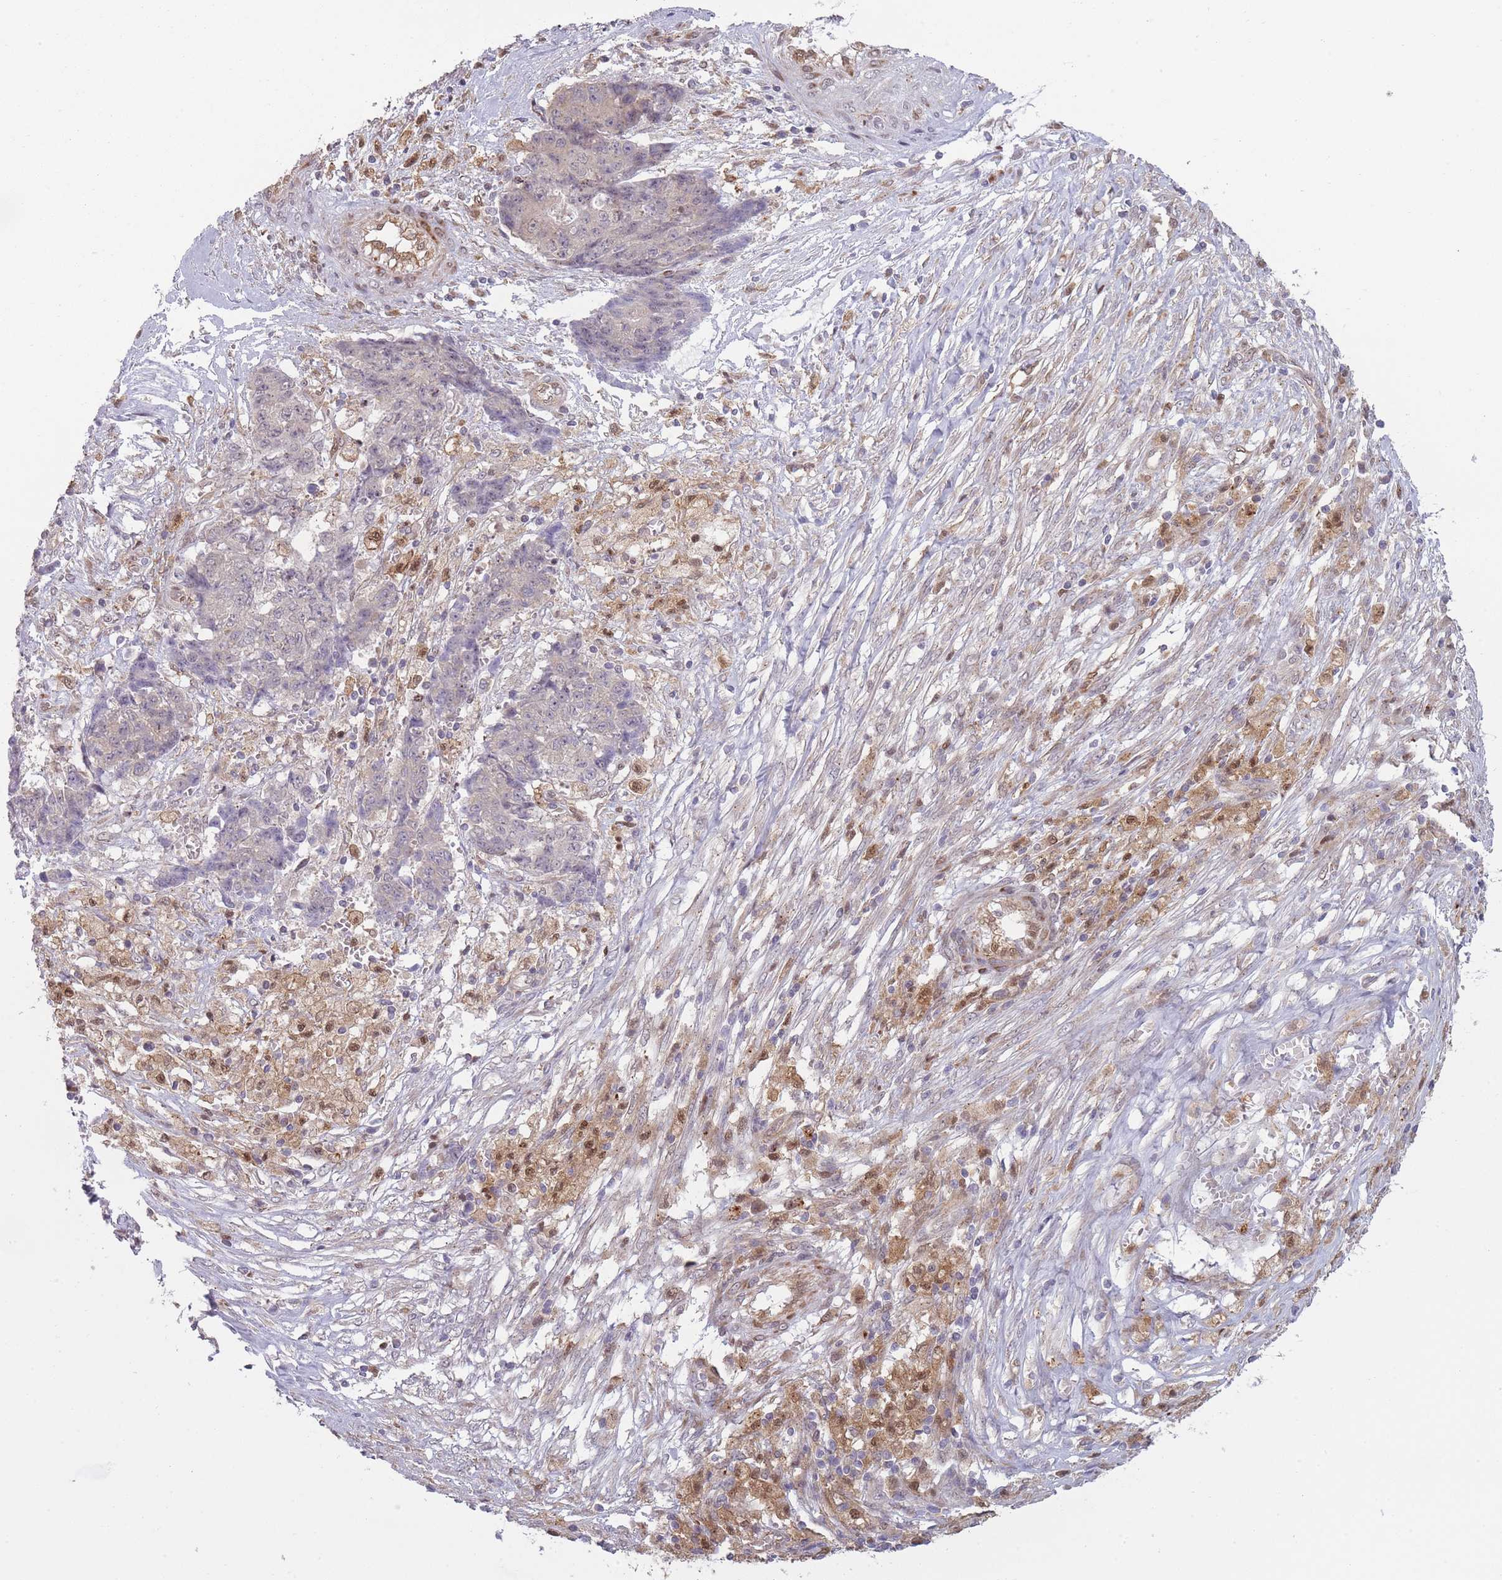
{"staining": {"intensity": "negative", "quantity": "none", "location": "none"}, "tissue": "ovarian cancer", "cell_type": "Tumor cells", "image_type": "cancer", "snomed": [{"axis": "morphology", "description": "Carcinoma, endometroid"}, {"axis": "topography", "description": "Ovary"}], "caption": "Human ovarian cancer (endometroid carcinoma) stained for a protein using immunohistochemistry shows no positivity in tumor cells.", "gene": "LGALS9", "patient": {"sex": "female", "age": 42}}